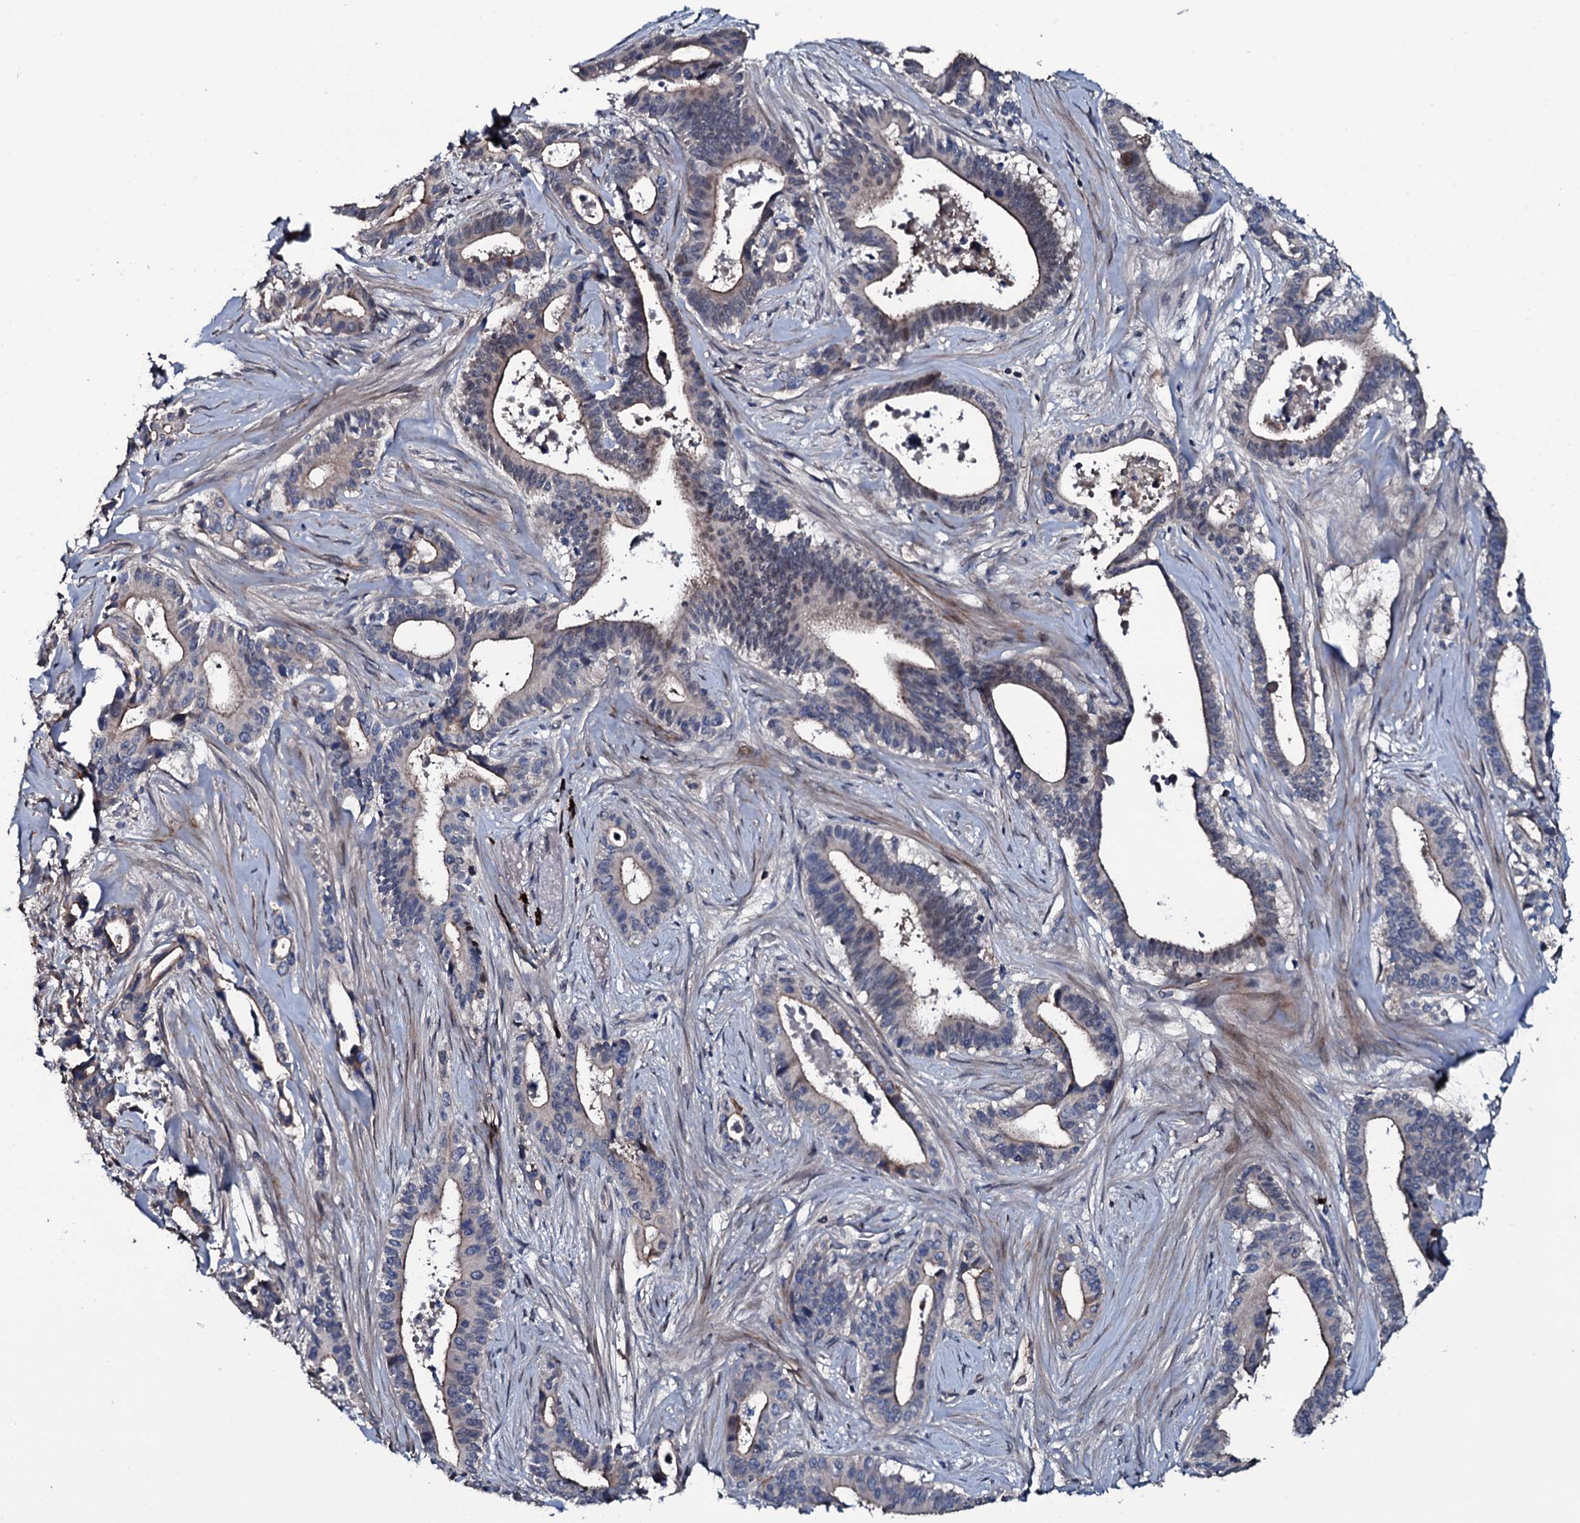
{"staining": {"intensity": "weak", "quantity": "<25%", "location": "cytoplasmic/membranous"}, "tissue": "pancreatic cancer", "cell_type": "Tumor cells", "image_type": "cancer", "snomed": [{"axis": "morphology", "description": "Adenocarcinoma, NOS"}, {"axis": "topography", "description": "Pancreas"}], "caption": "Pancreatic cancer (adenocarcinoma) stained for a protein using IHC shows no staining tumor cells.", "gene": "LYG2", "patient": {"sex": "female", "age": 77}}